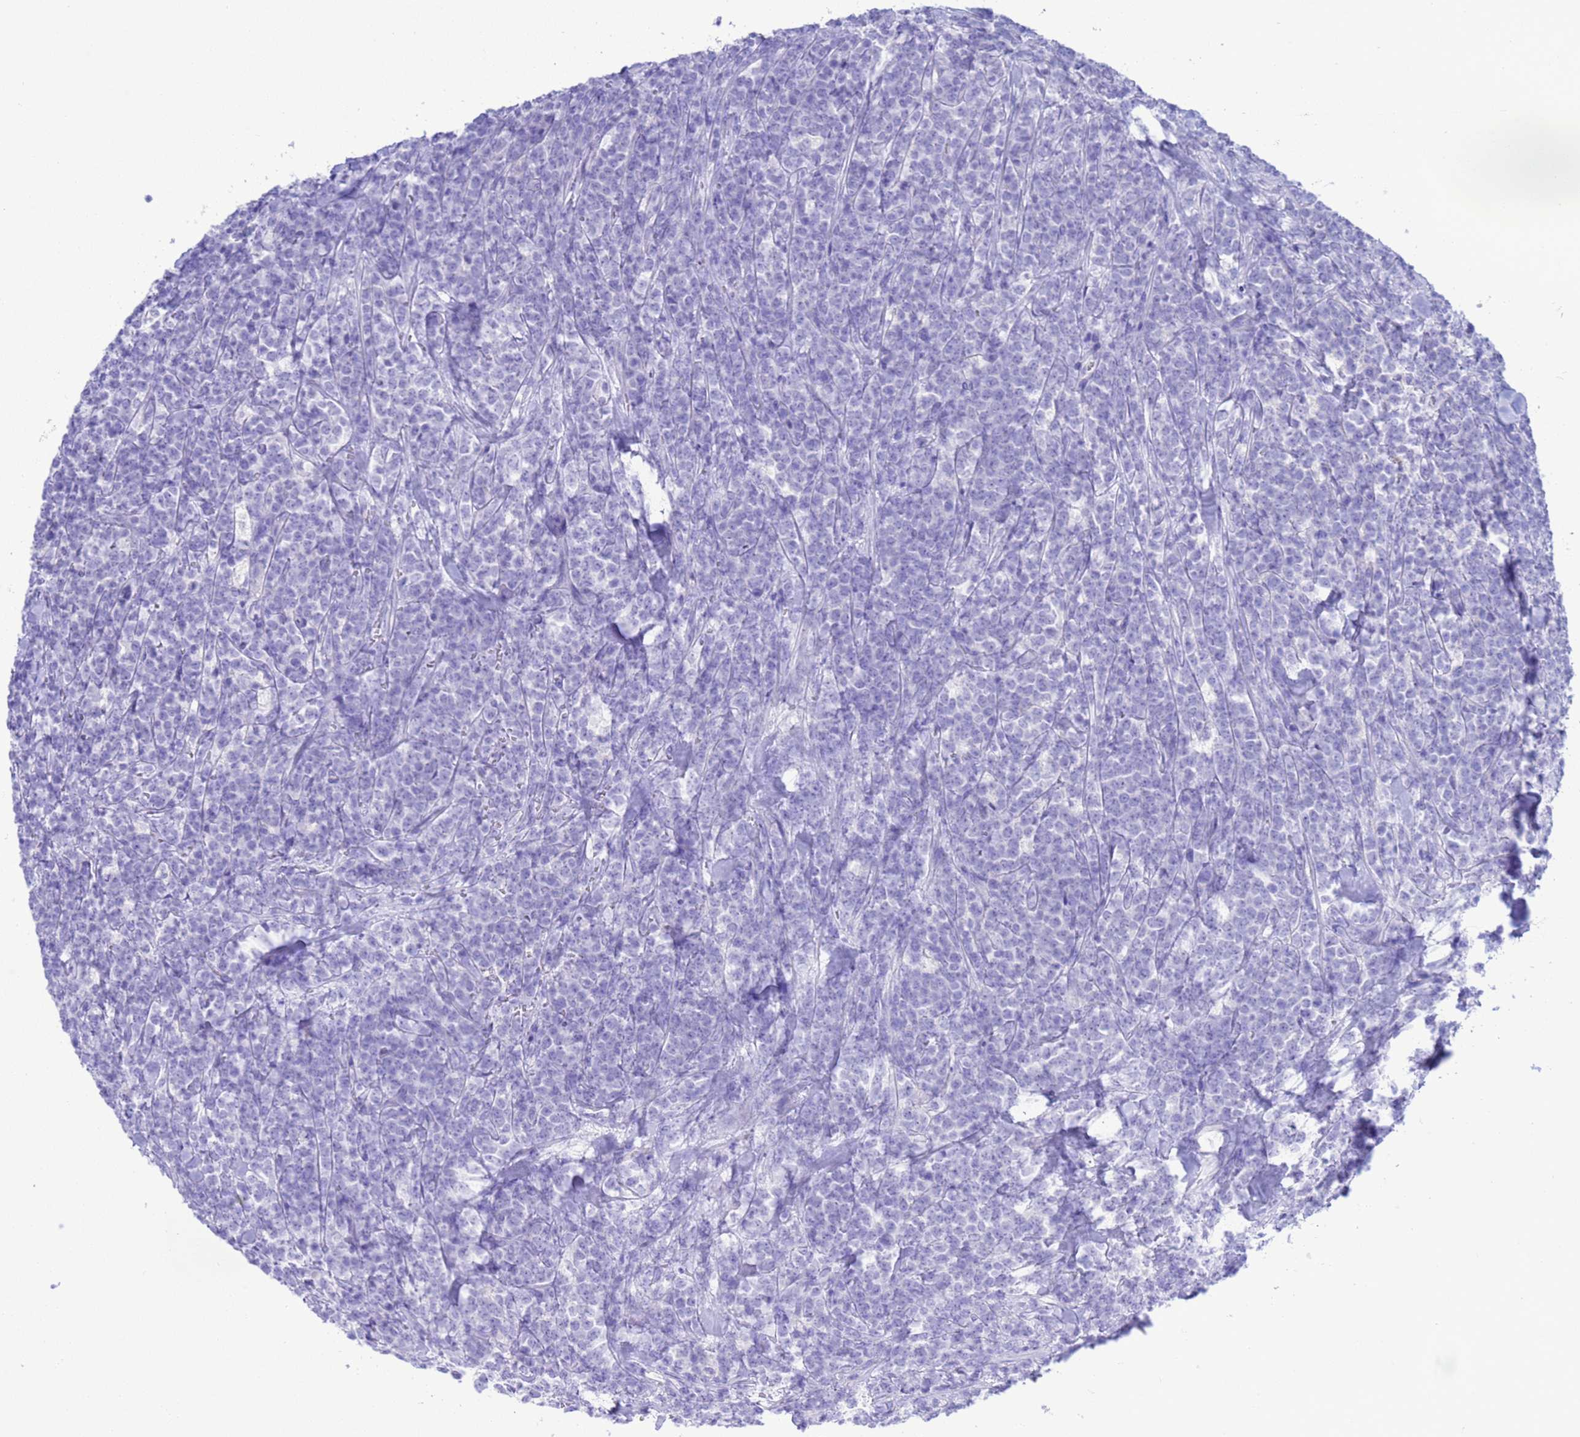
{"staining": {"intensity": "negative", "quantity": "none", "location": "none"}, "tissue": "lymphoma", "cell_type": "Tumor cells", "image_type": "cancer", "snomed": [{"axis": "morphology", "description": "Malignant lymphoma, non-Hodgkin's type, High grade"}, {"axis": "topography", "description": "Small intestine"}], "caption": "There is no significant expression in tumor cells of lymphoma. (DAB (3,3'-diaminobenzidine) IHC, high magnification).", "gene": "GSTM1", "patient": {"sex": "male", "age": 8}}